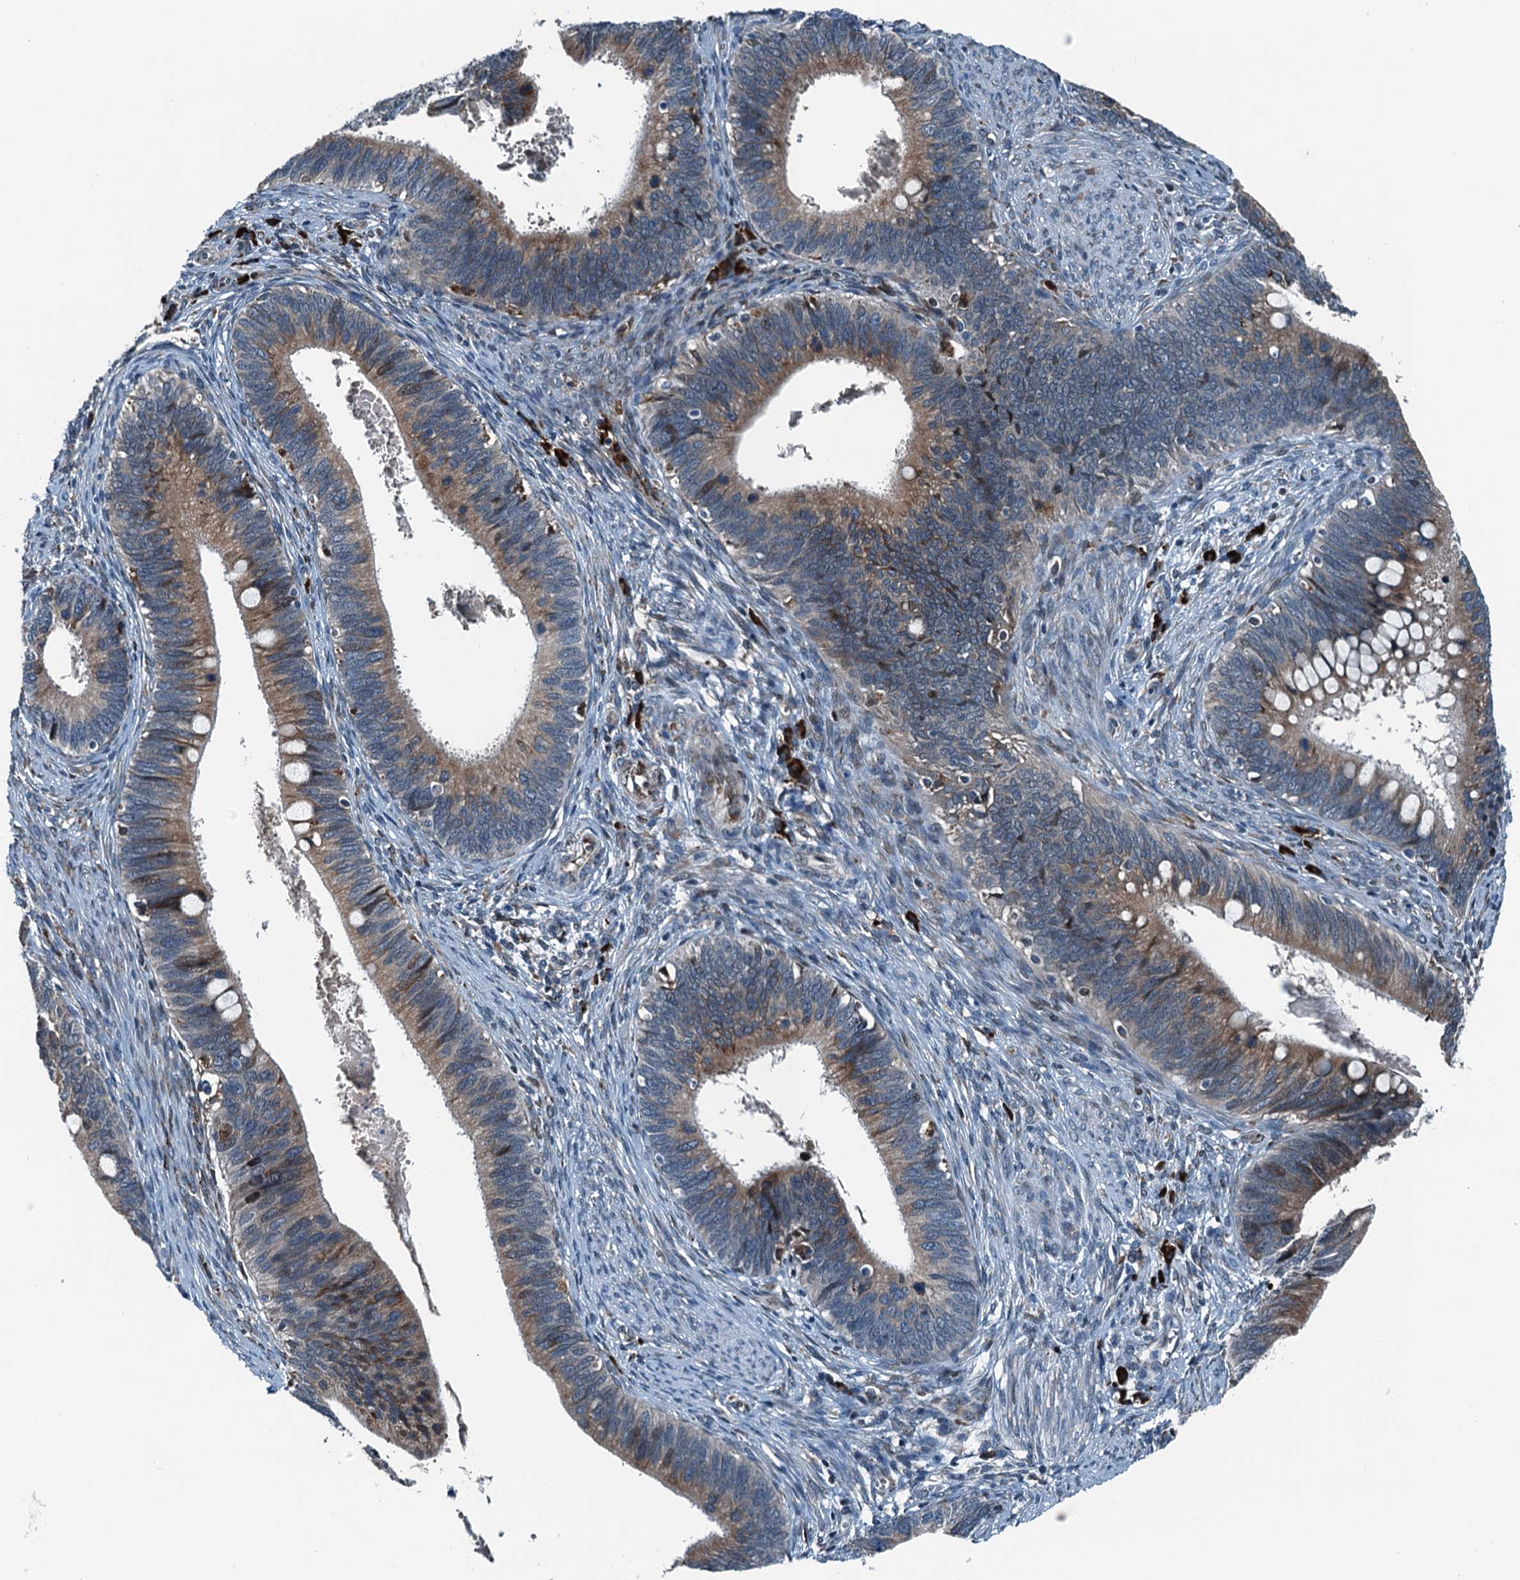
{"staining": {"intensity": "moderate", "quantity": ">75%", "location": "cytoplasmic/membranous"}, "tissue": "cervical cancer", "cell_type": "Tumor cells", "image_type": "cancer", "snomed": [{"axis": "morphology", "description": "Adenocarcinoma, NOS"}, {"axis": "topography", "description": "Cervix"}], "caption": "Tumor cells display medium levels of moderate cytoplasmic/membranous positivity in about >75% of cells in human cervical cancer.", "gene": "TAMALIN", "patient": {"sex": "female", "age": 42}}